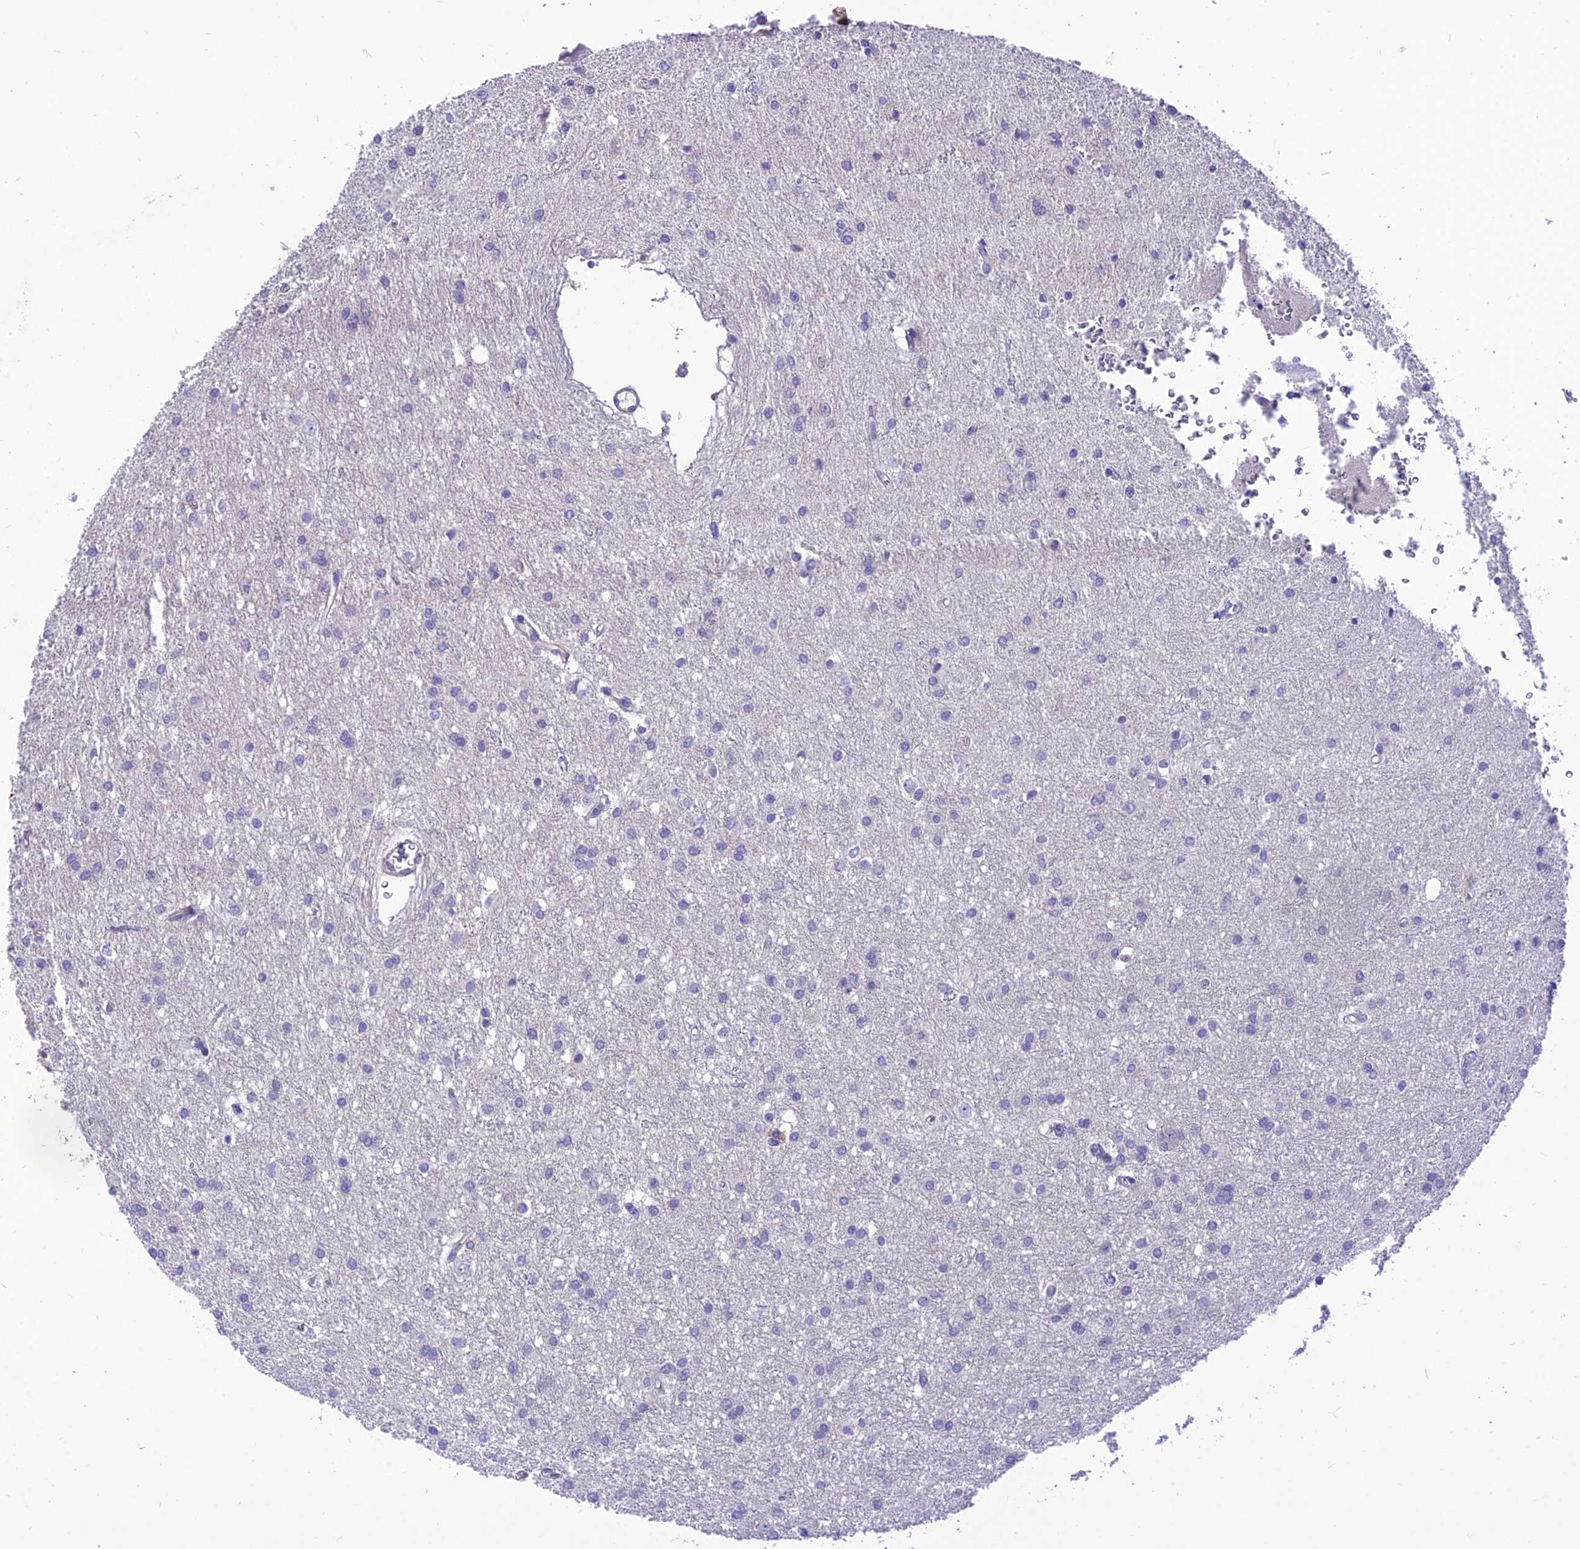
{"staining": {"intensity": "negative", "quantity": "none", "location": "none"}, "tissue": "glioma", "cell_type": "Tumor cells", "image_type": "cancer", "snomed": [{"axis": "morphology", "description": "Glioma, malignant, High grade"}, {"axis": "topography", "description": "Brain"}], "caption": "Immunohistochemistry histopathology image of neoplastic tissue: human glioma stained with DAB (3,3'-diaminobenzidine) demonstrates no significant protein staining in tumor cells.", "gene": "TEKT3", "patient": {"sex": "female", "age": 50}}